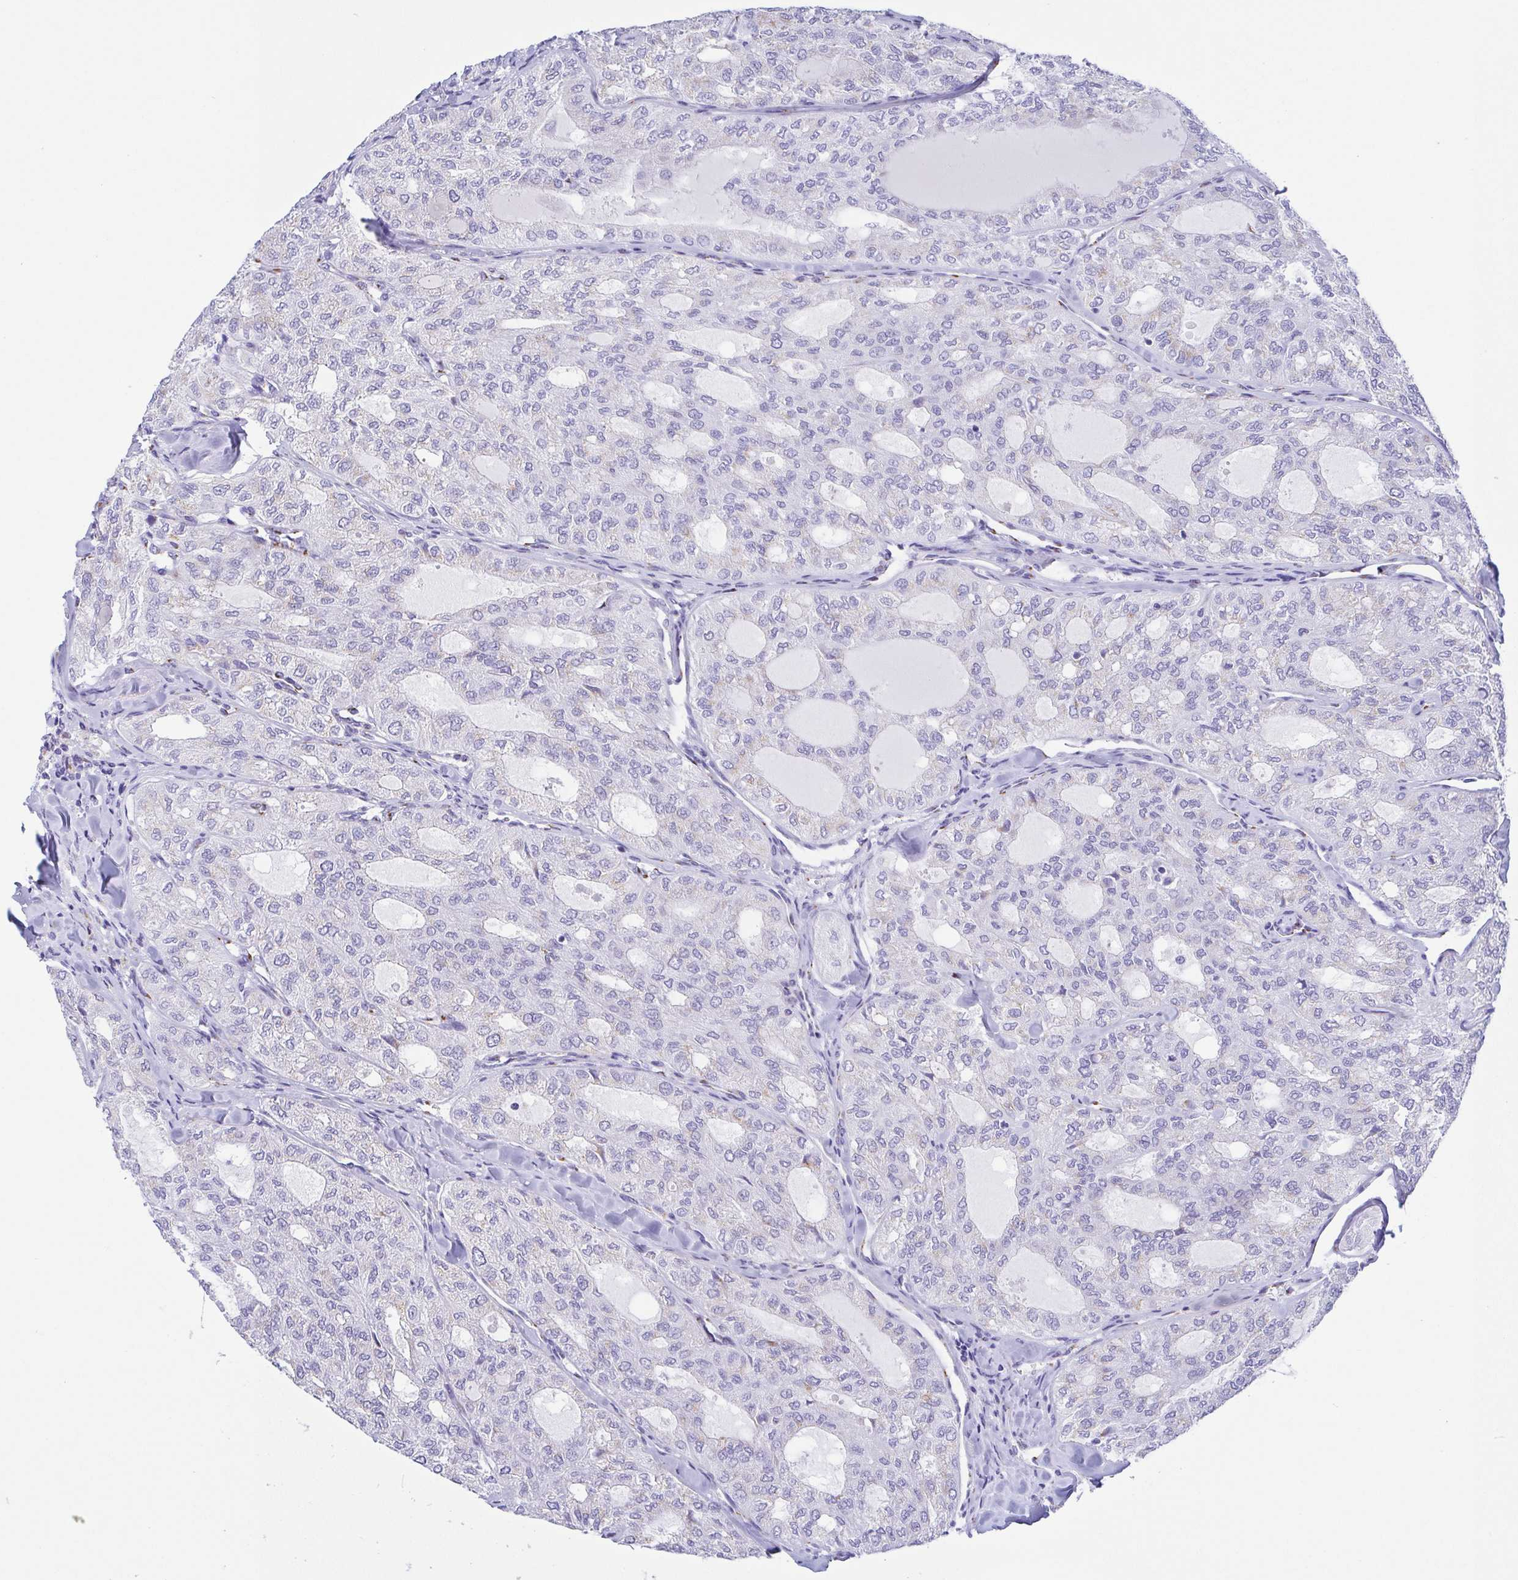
{"staining": {"intensity": "negative", "quantity": "none", "location": "none"}, "tissue": "thyroid cancer", "cell_type": "Tumor cells", "image_type": "cancer", "snomed": [{"axis": "morphology", "description": "Follicular adenoma carcinoma, NOS"}, {"axis": "topography", "description": "Thyroid gland"}], "caption": "Thyroid cancer was stained to show a protein in brown. There is no significant staining in tumor cells.", "gene": "SULT1B1", "patient": {"sex": "male", "age": 75}}